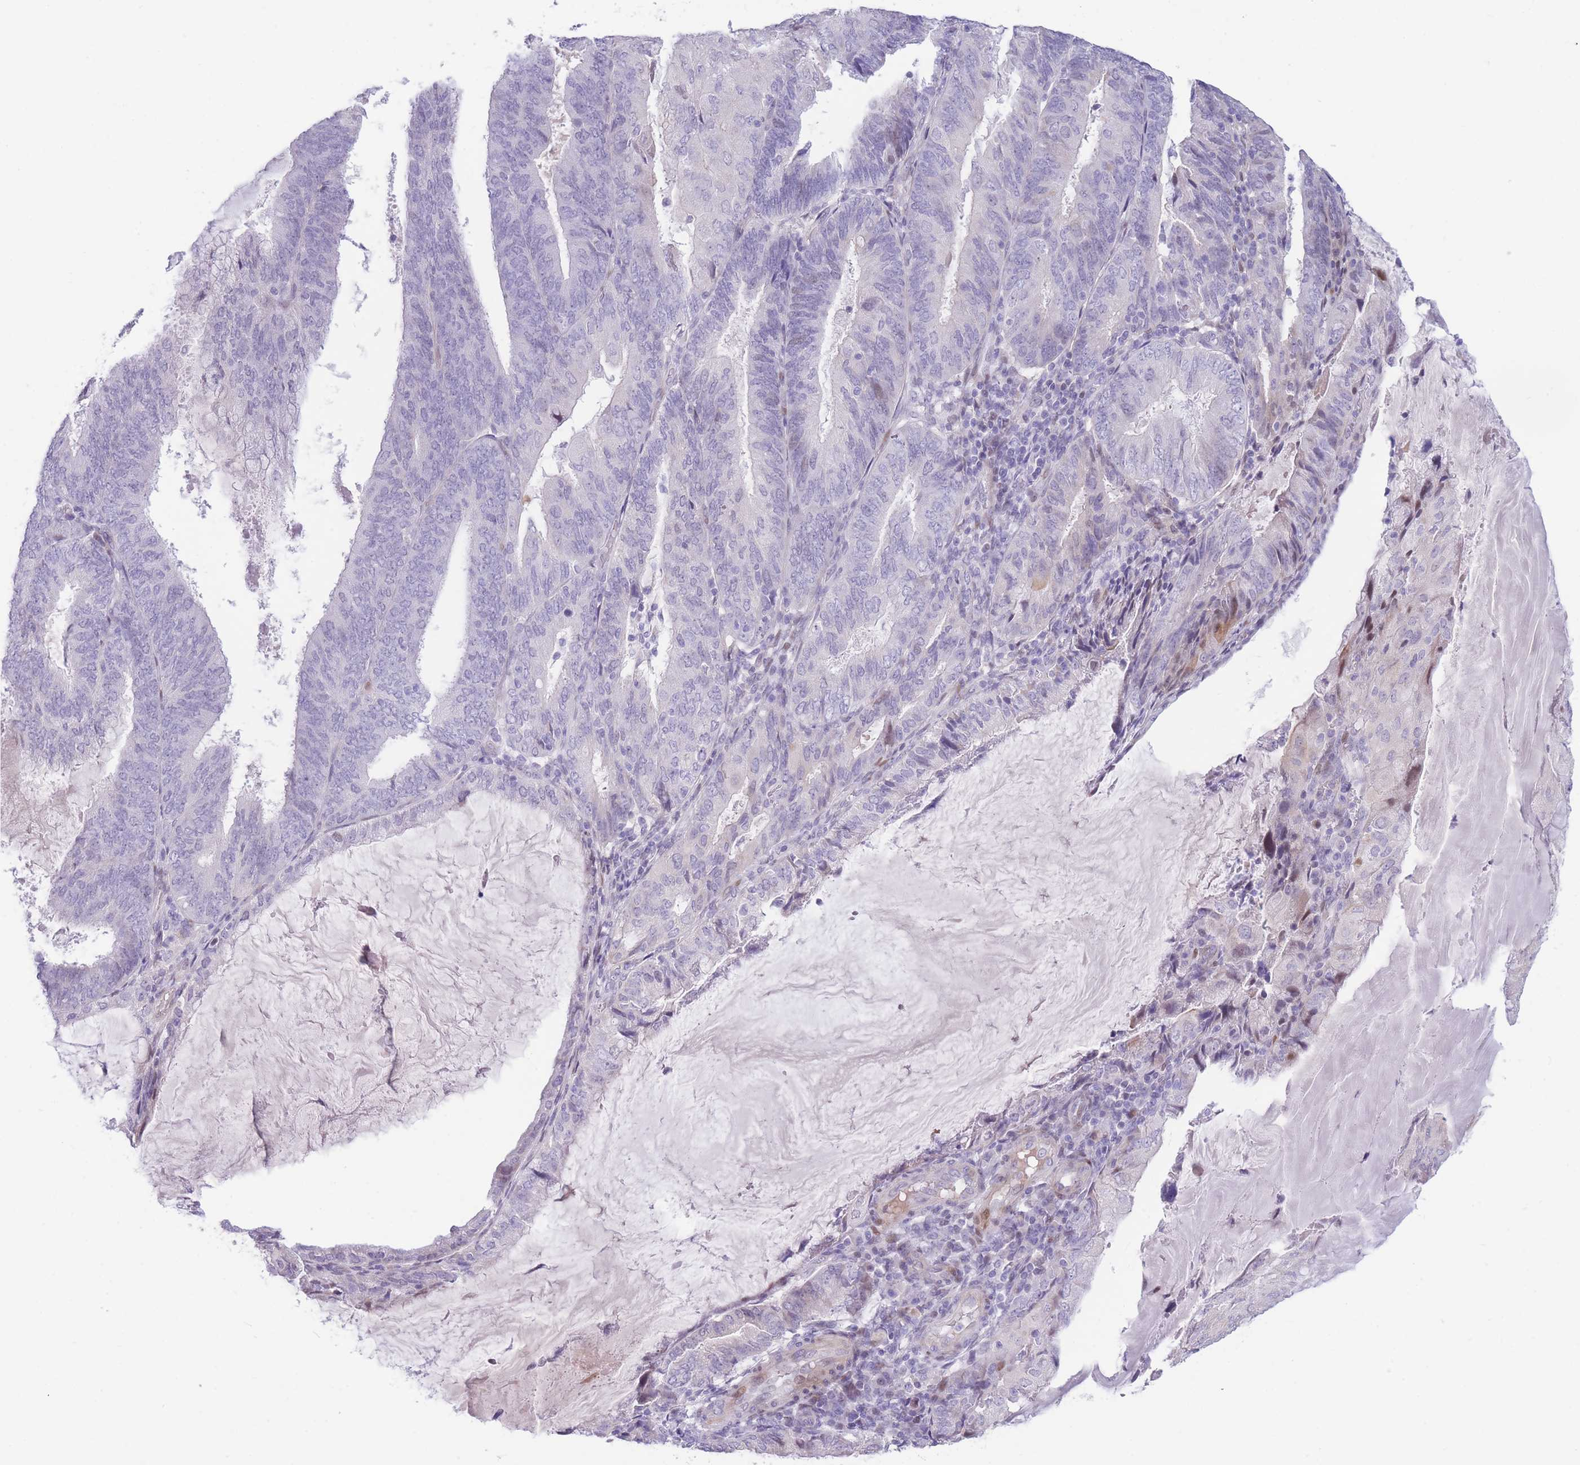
{"staining": {"intensity": "negative", "quantity": "none", "location": "none"}, "tissue": "endometrial cancer", "cell_type": "Tumor cells", "image_type": "cancer", "snomed": [{"axis": "morphology", "description": "Adenocarcinoma, NOS"}, {"axis": "topography", "description": "Endometrium"}], "caption": "Tumor cells show no significant positivity in endometrial cancer. (DAB (3,3'-diaminobenzidine) IHC, high magnification).", "gene": "SHCBP1", "patient": {"sex": "female", "age": 81}}